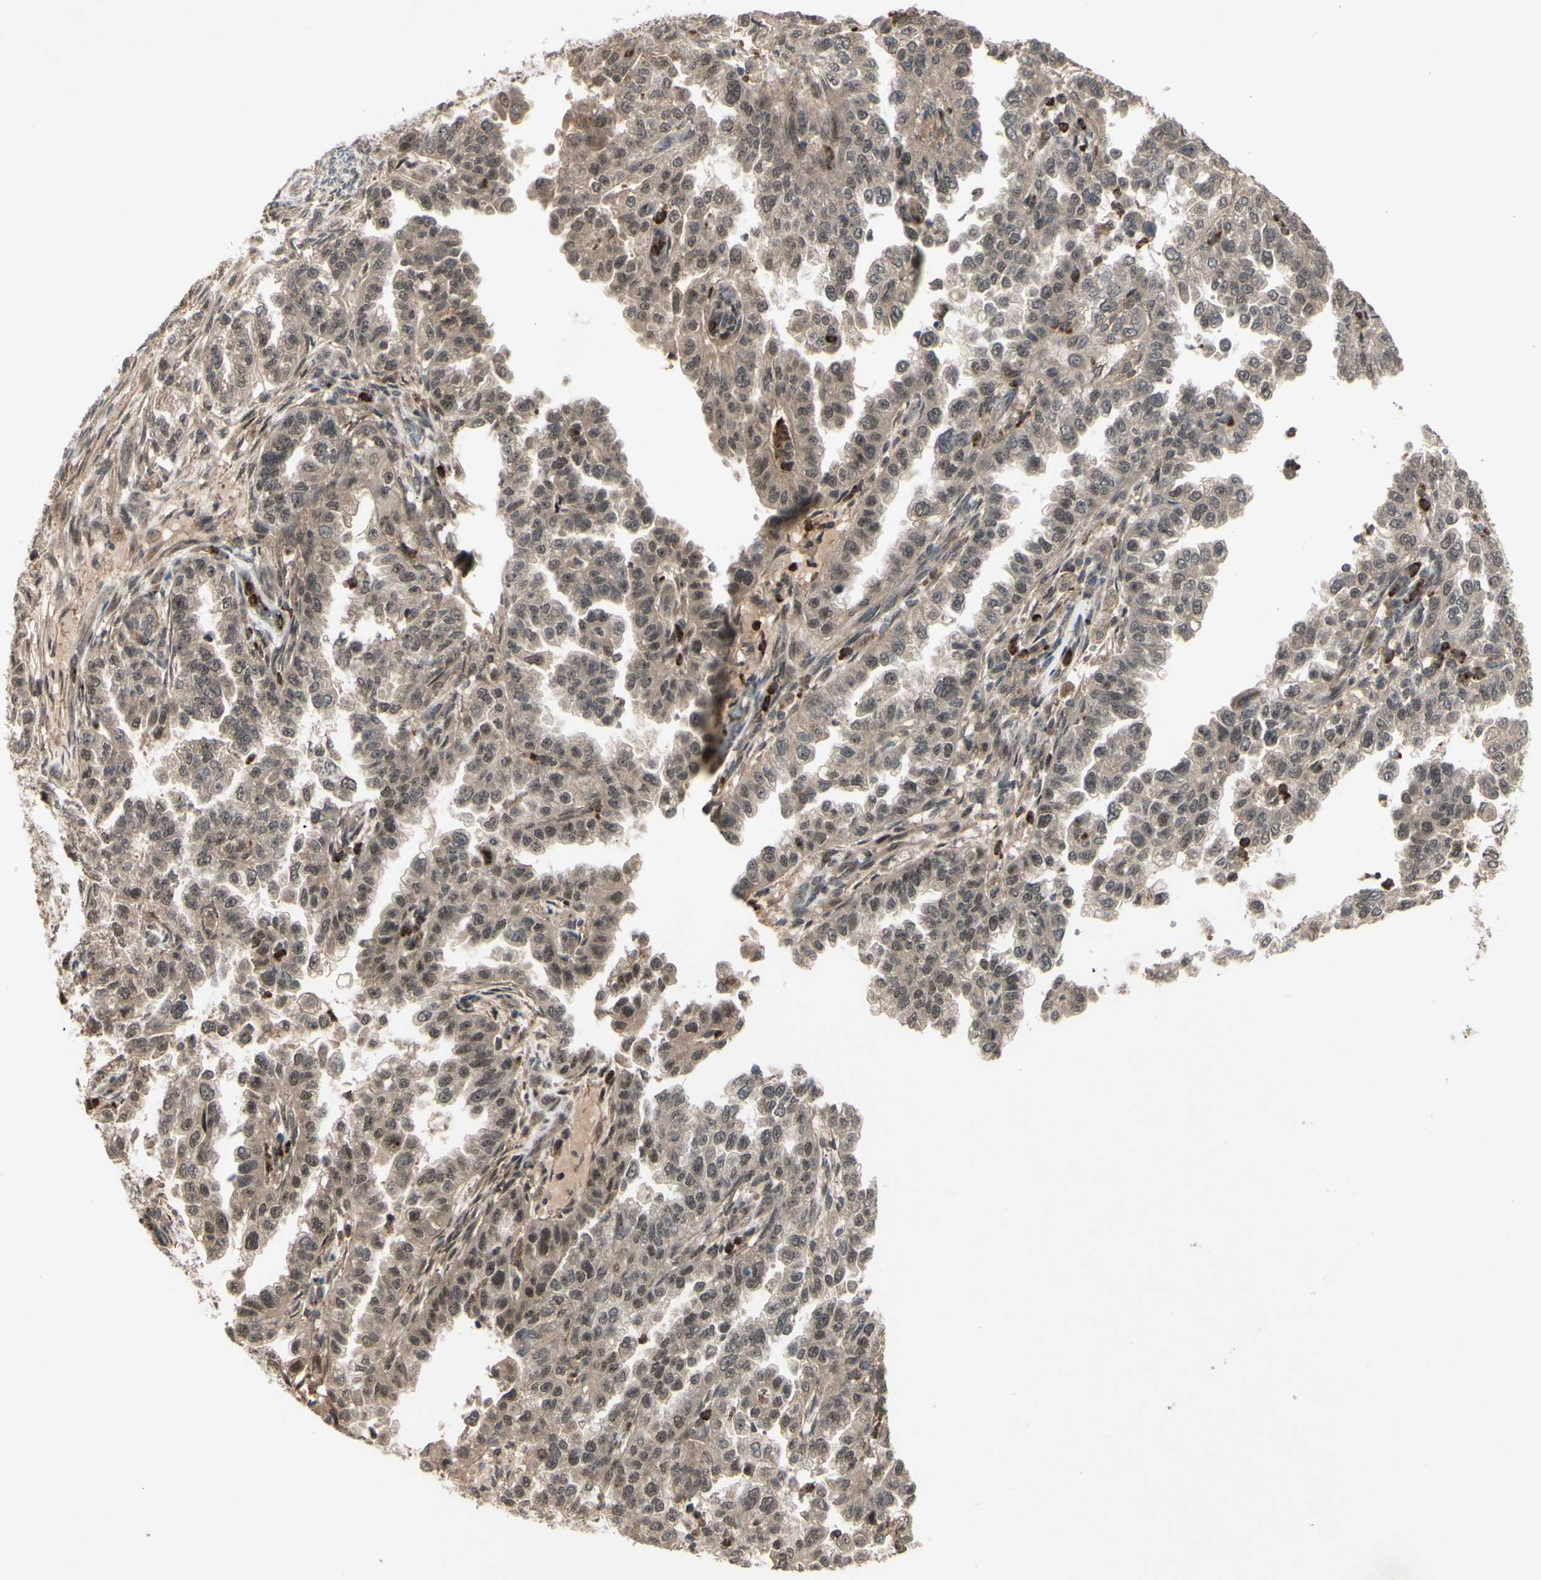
{"staining": {"intensity": "moderate", "quantity": ">75%", "location": "cytoplasmic/membranous,nuclear"}, "tissue": "endometrial cancer", "cell_type": "Tumor cells", "image_type": "cancer", "snomed": [{"axis": "morphology", "description": "Adenocarcinoma, NOS"}, {"axis": "topography", "description": "Endometrium"}], "caption": "The immunohistochemical stain highlights moderate cytoplasmic/membranous and nuclear expression in tumor cells of endometrial cancer (adenocarcinoma) tissue.", "gene": "MLF2", "patient": {"sex": "female", "age": 85}}